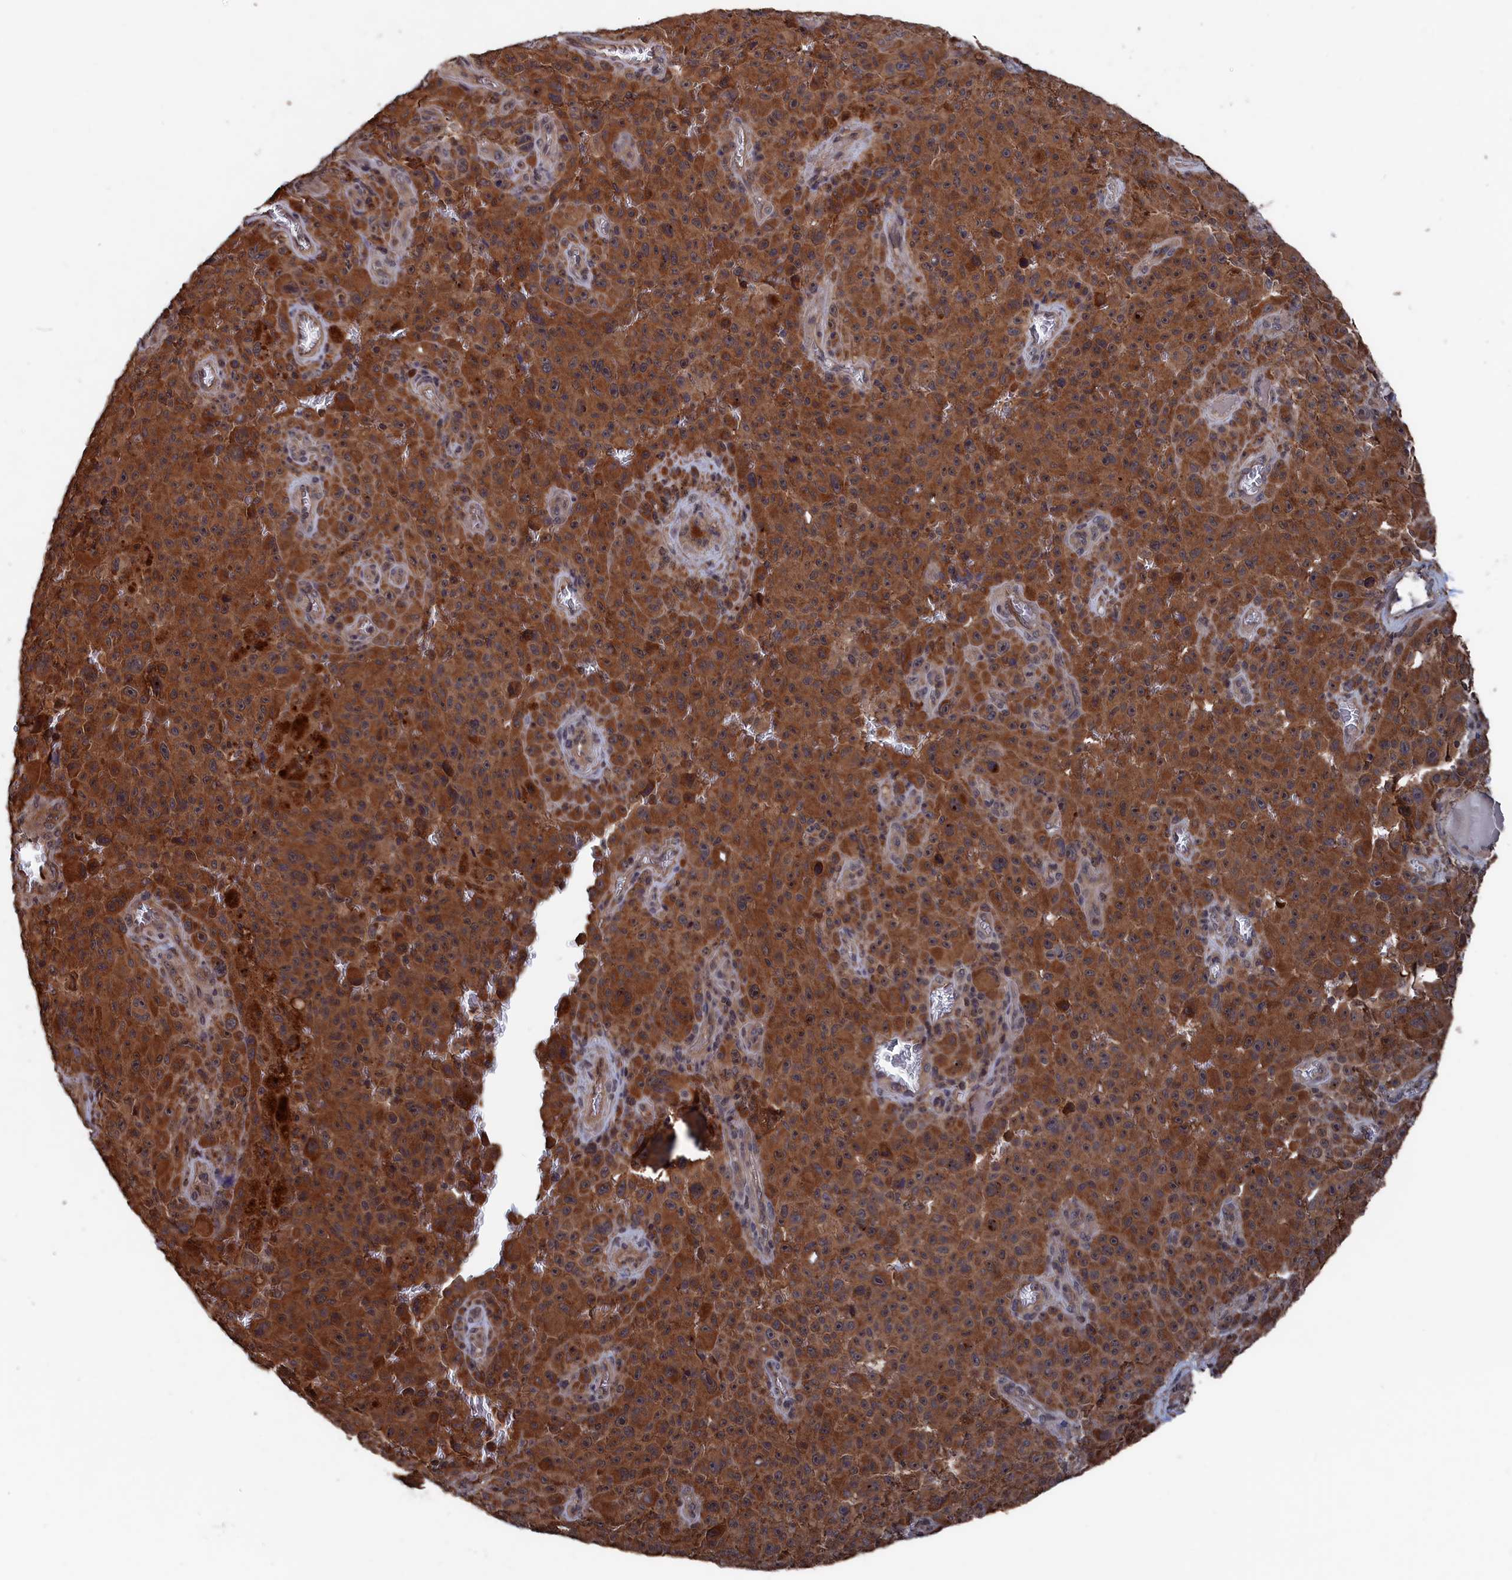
{"staining": {"intensity": "strong", "quantity": ">75%", "location": "cytoplasmic/membranous"}, "tissue": "melanoma", "cell_type": "Tumor cells", "image_type": "cancer", "snomed": [{"axis": "morphology", "description": "Malignant melanoma, NOS"}, {"axis": "topography", "description": "Skin"}], "caption": "Protein expression analysis of malignant melanoma displays strong cytoplasmic/membranous positivity in about >75% of tumor cells.", "gene": "PDE12", "patient": {"sex": "female", "age": 82}}